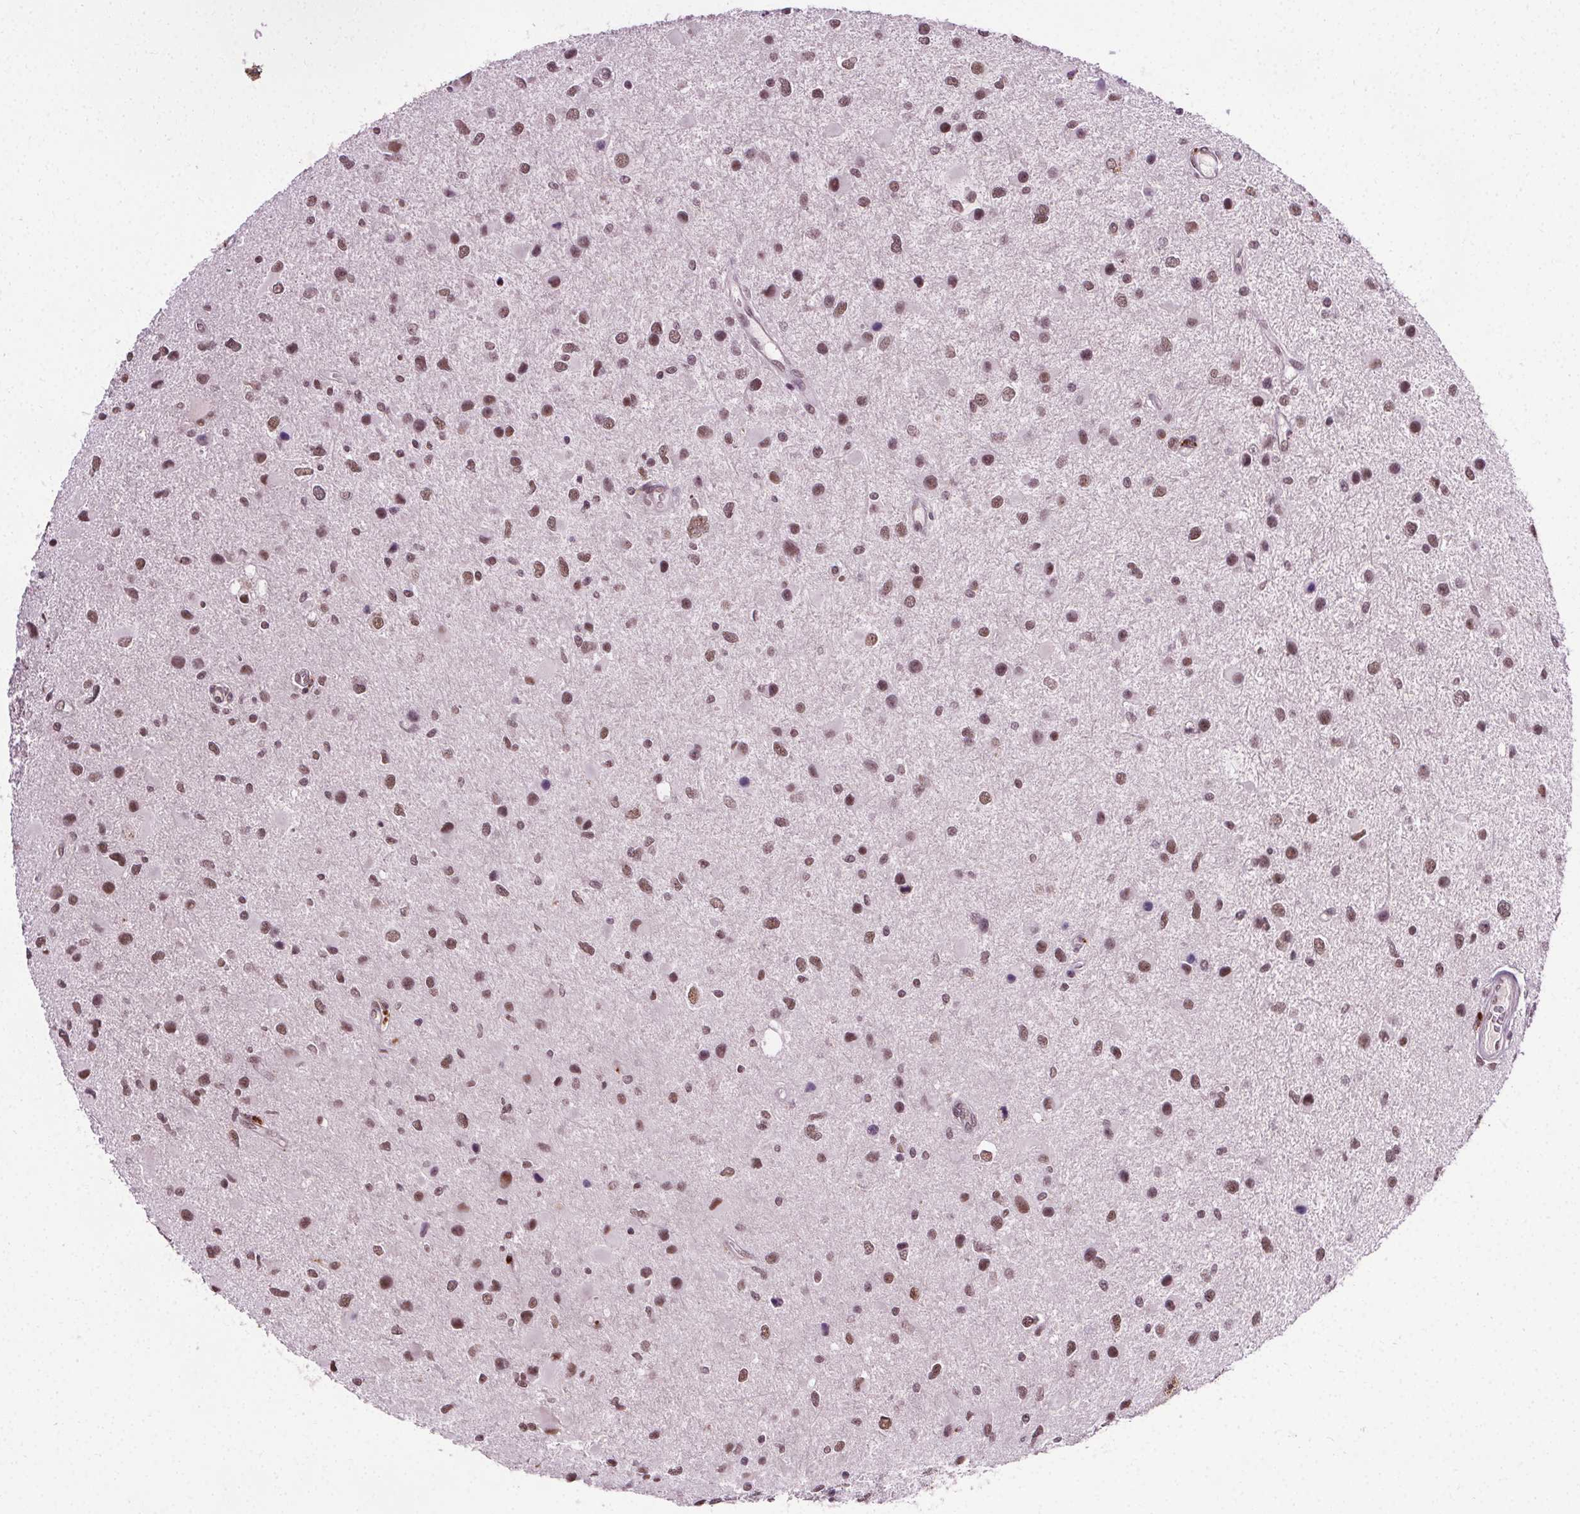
{"staining": {"intensity": "moderate", "quantity": ">75%", "location": "nuclear"}, "tissue": "glioma", "cell_type": "Tumor cells", "image_type": "cancer", "snomed": [{"axis": "morphology", "description": "Glioma, malignant, Low grade"}, {"axis": "topography", "description": "Brain"}], "caption": "Immunohistochemistry histopathology image of neoplastic tissue: human glioma stained using IHC exhibits medium levels of moderate protein expression localized specifically in the nuclear of tumor cells, appearing as a nuclear brown color.", "gene": "MED6", "patient": {"sex": "female", "age": 32}}